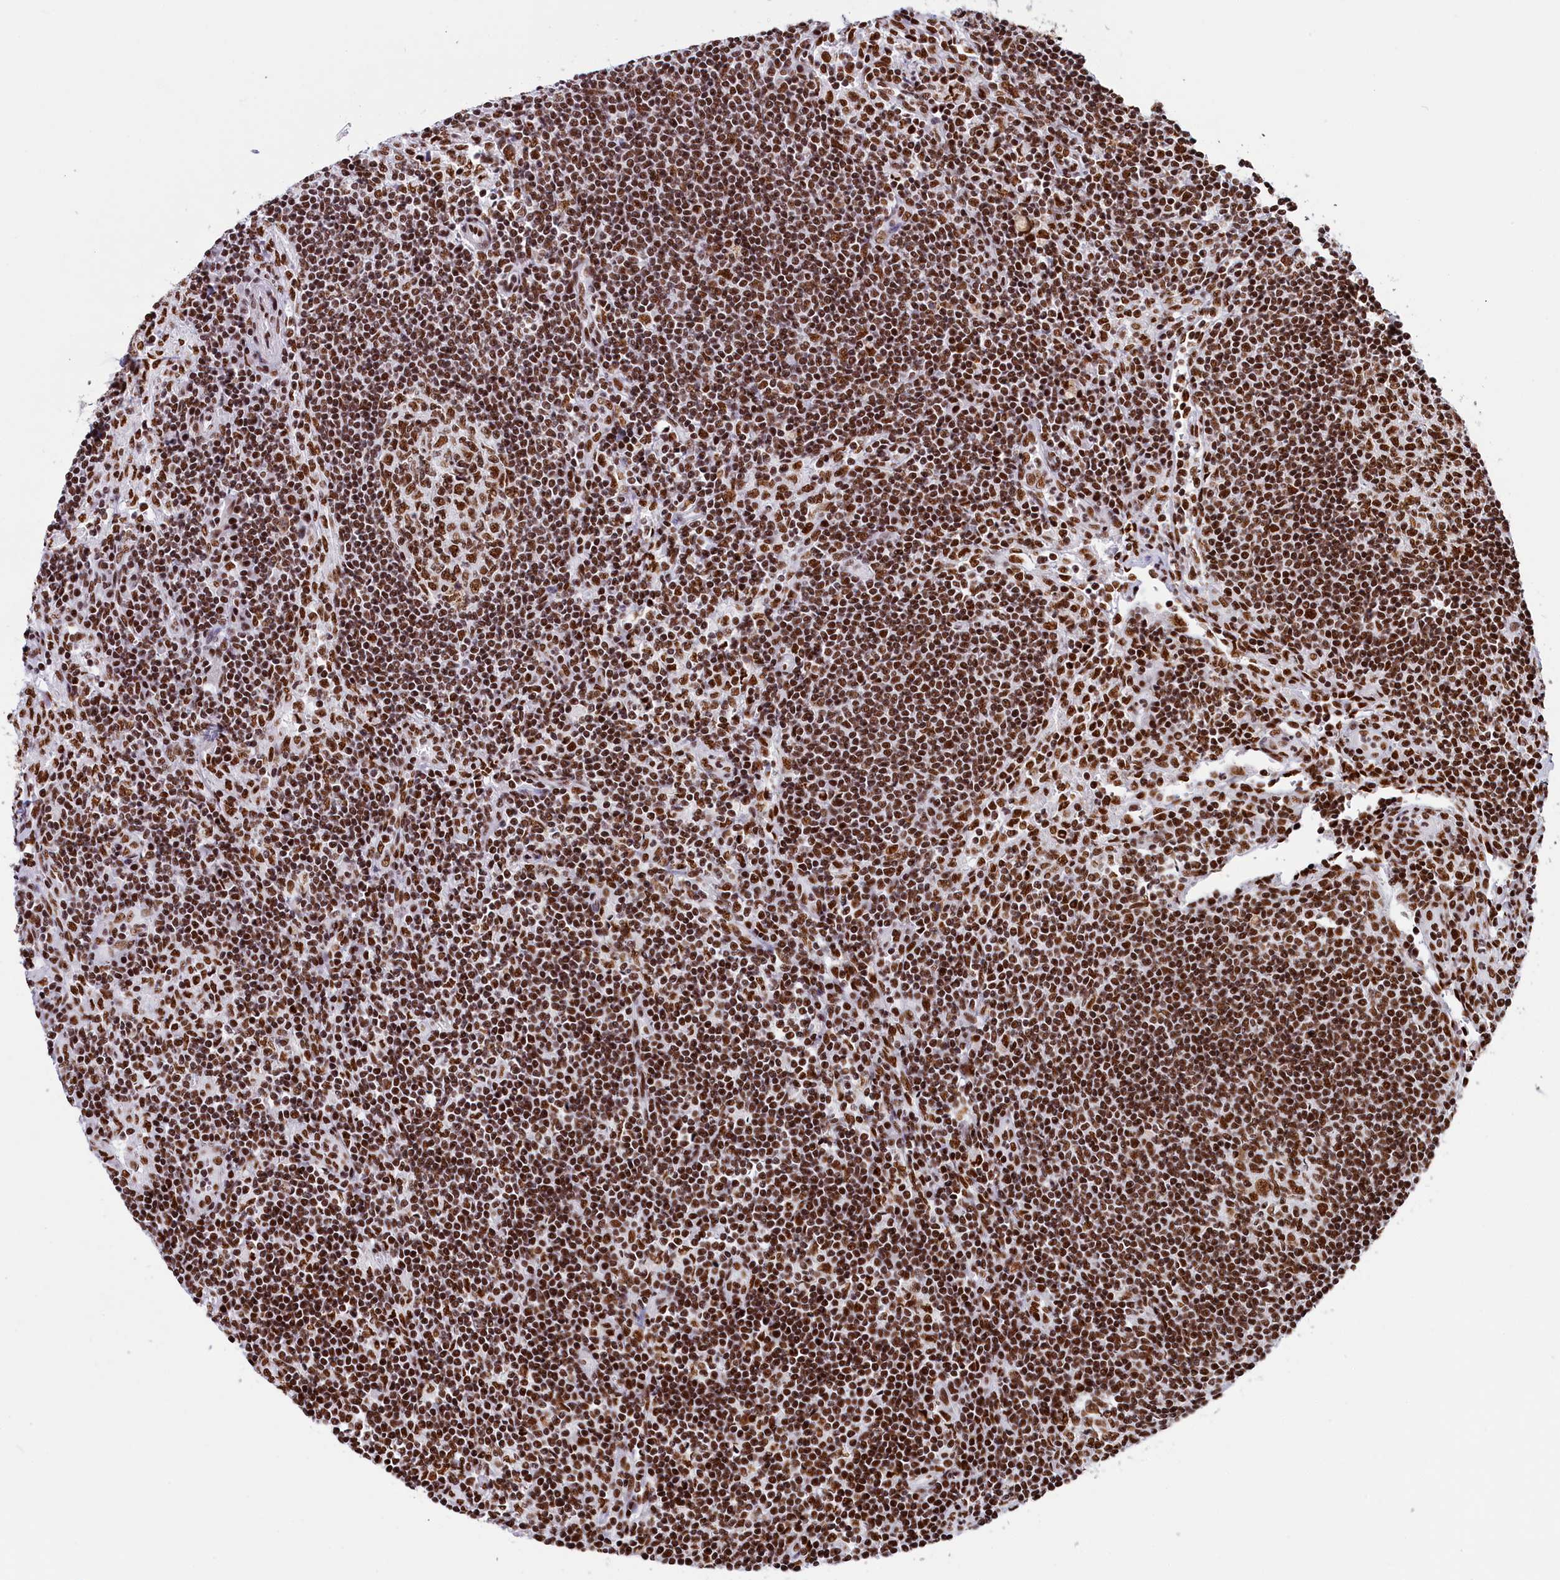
{"staining": {"intensity": "strong", "quantity": ">75%", "location": "nuclear"}, "tissue": "lymph node", "cell_type": "Germinal center cells", "image_type": "normal", "snomed": [{"axis": "morphology", "description": "Normal tissue, NOS"}, {"axis": "topography", "description": "Lymph node"}], "caption": "Immunohistochemistry (IHC) staining of benign lymph node, which shows high levels of strong nuclear positivity in about >75% of germinal center cells indicating strong nuclear protein staining. The staining was performed using DAB (3,3'-diaminobenzidine) (brown) for protein detection and nuclei were counterstained in hematoxylin (blue).", "gene": "SNRNP70", "patient": {"sex": "female", "age": 73}}